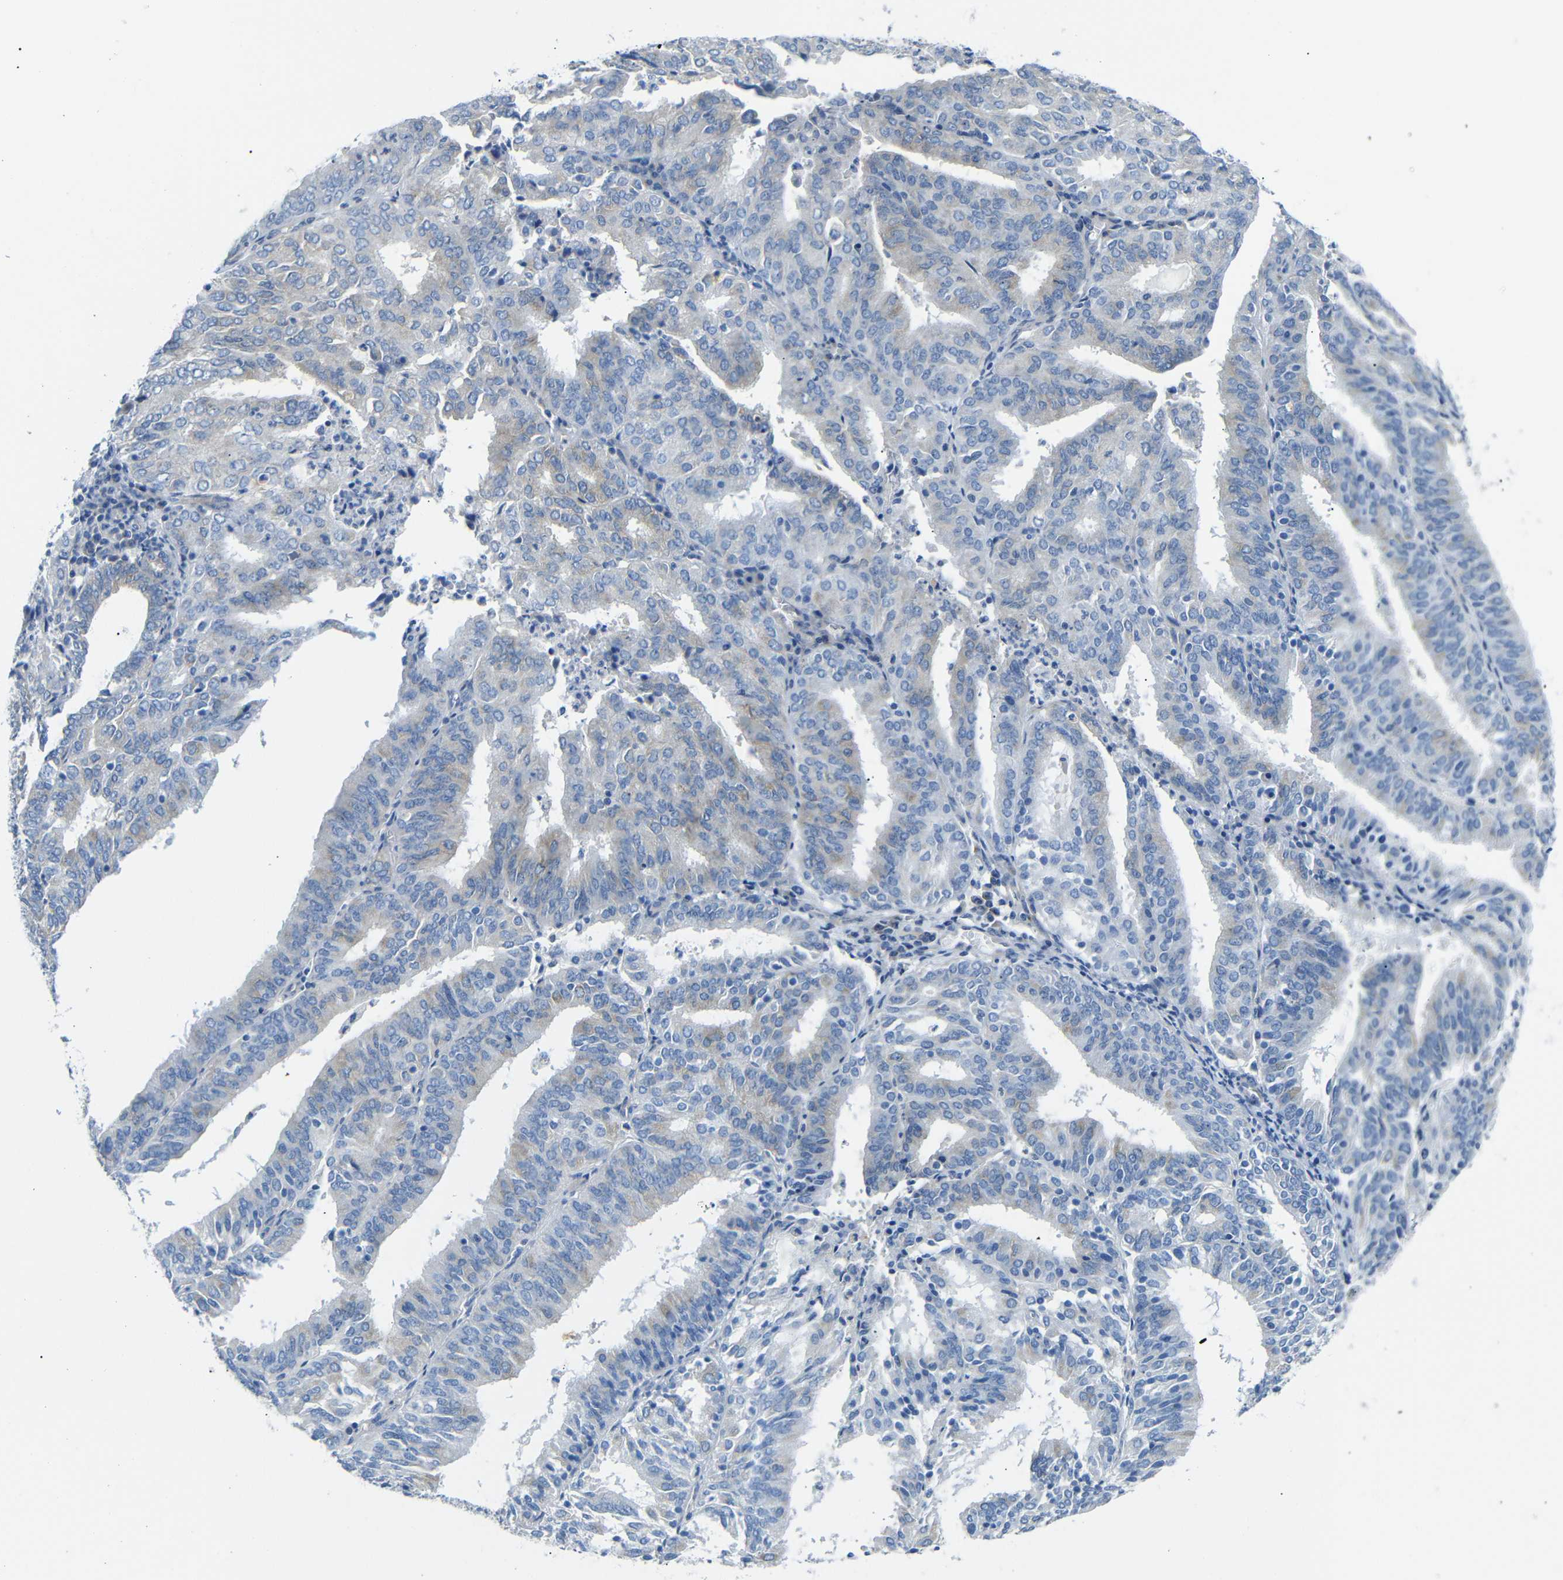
{"staining": {"intensity": "weak", "quantity": "<25%", "location": "cytoplasmic/membranous"}, "tissue": "endometrial cancer", "cell_type": "Tumor cells", "image_type": "cancer", "snomed": [{"axis": "morphology", "description": "Adenocarcinoma, NOS"}, {"axis": "topography", "description": "Uterus"}], "caption": "Endometrial cancer was stained to show a protein in brown. There is no significant expression in tumor cells. Brightfield microscopy of IHC stained with DAB (brown) and hematoxylin (blue), captured at high magnification.", "gene": "DCP1A", "patient": {"sex": "female", "age": 60}}